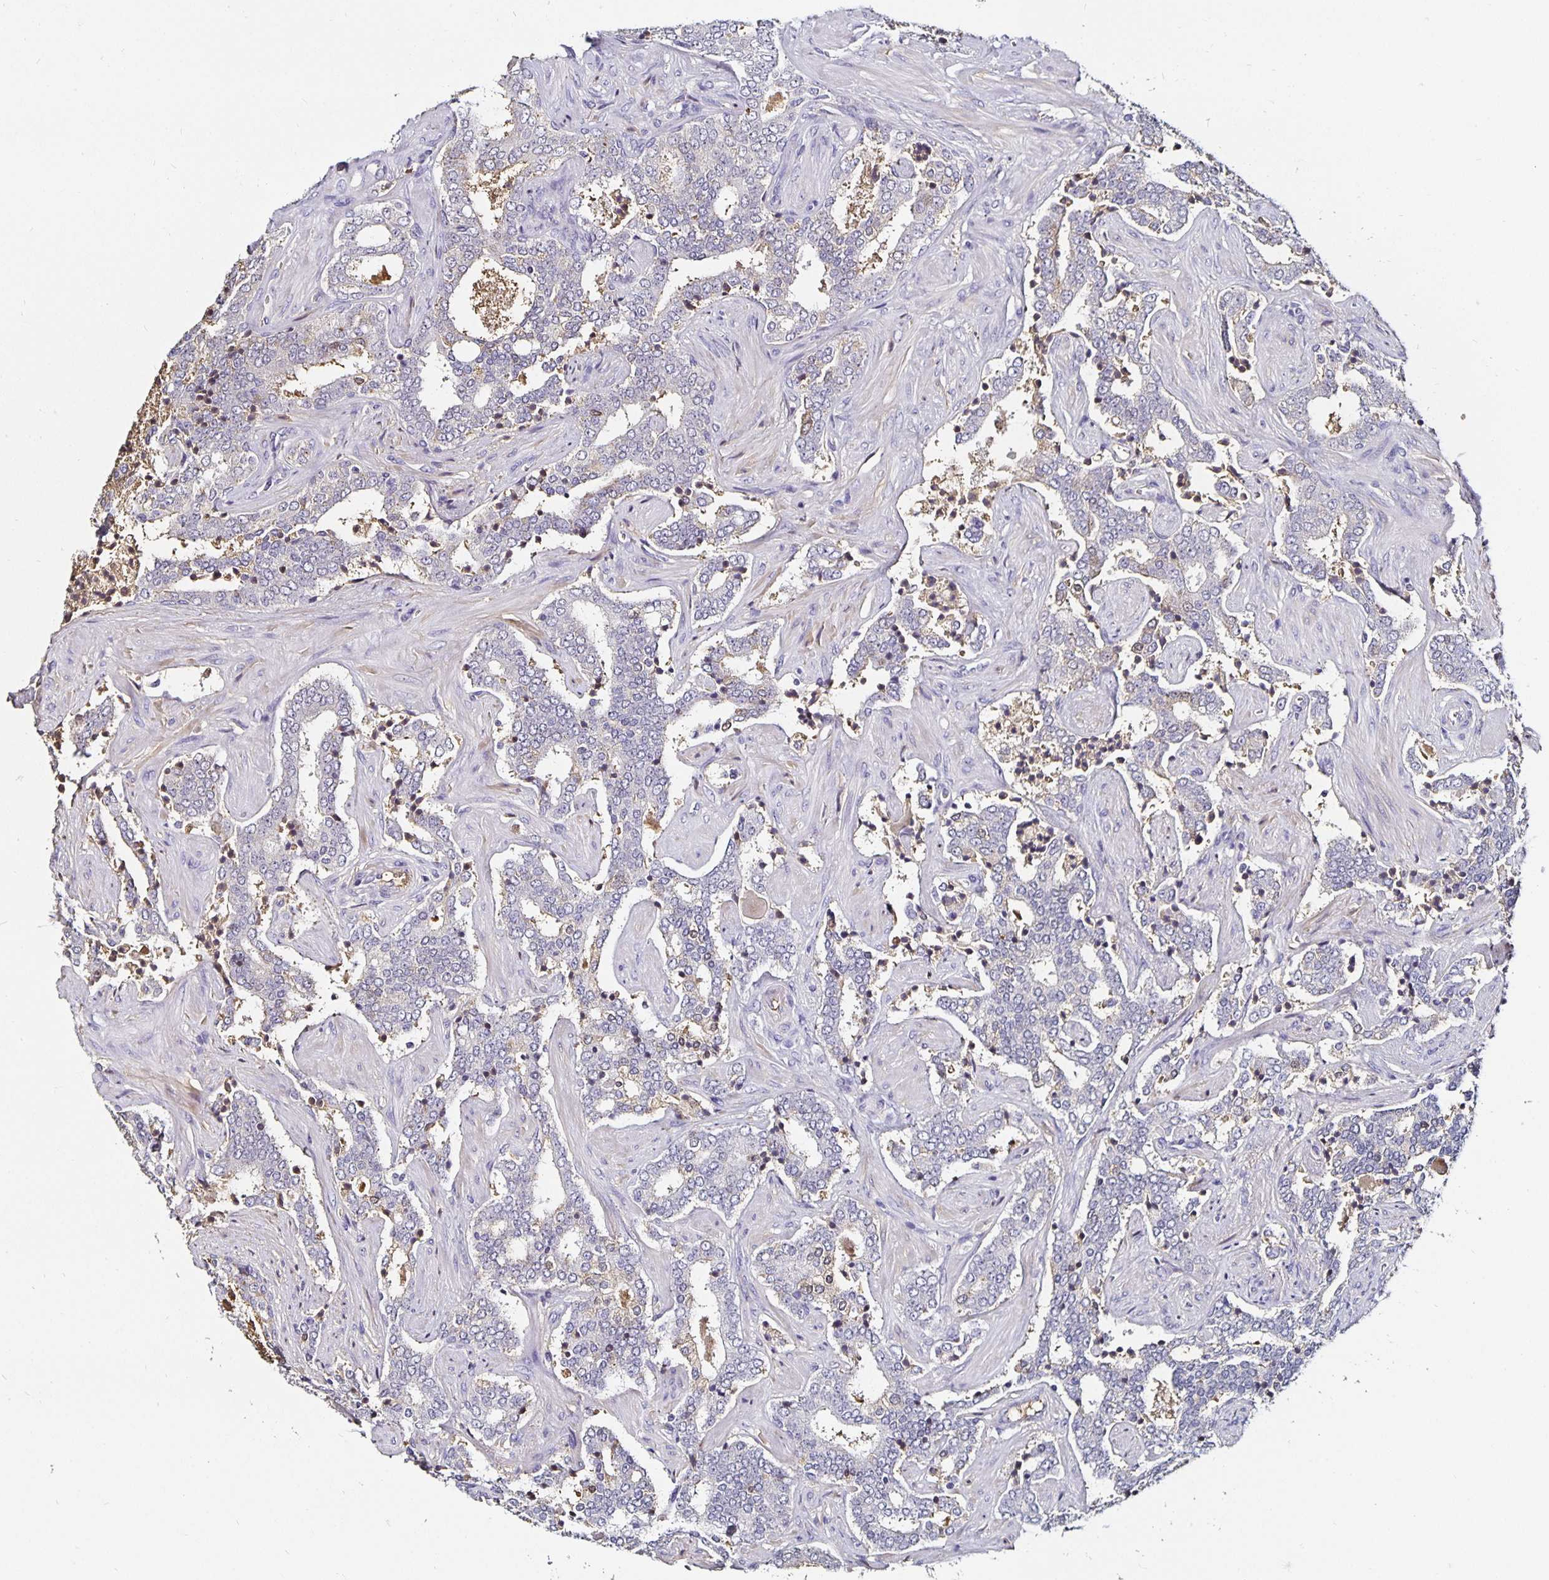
{"staining": {"intensity": "weak", "quantity": "<25%", "location": "cytoplasmic/membranous"}, "tissue": "prostate cancer", "cell_type": "Tumor cells", "image_type": "cancer", "snomed": [{"axis": "morphology", "description": "Adenocarcinoma, High grade"}, {"axis": "topography", "description": "Prostate"}], "caption": "Micrograph shows no protein positivity in tumor cells of prostate cancer (adenocarcinoma (high-grade)) tissue.", "gene": "TTR", "patient": {"sex": "male", "age": 60}}